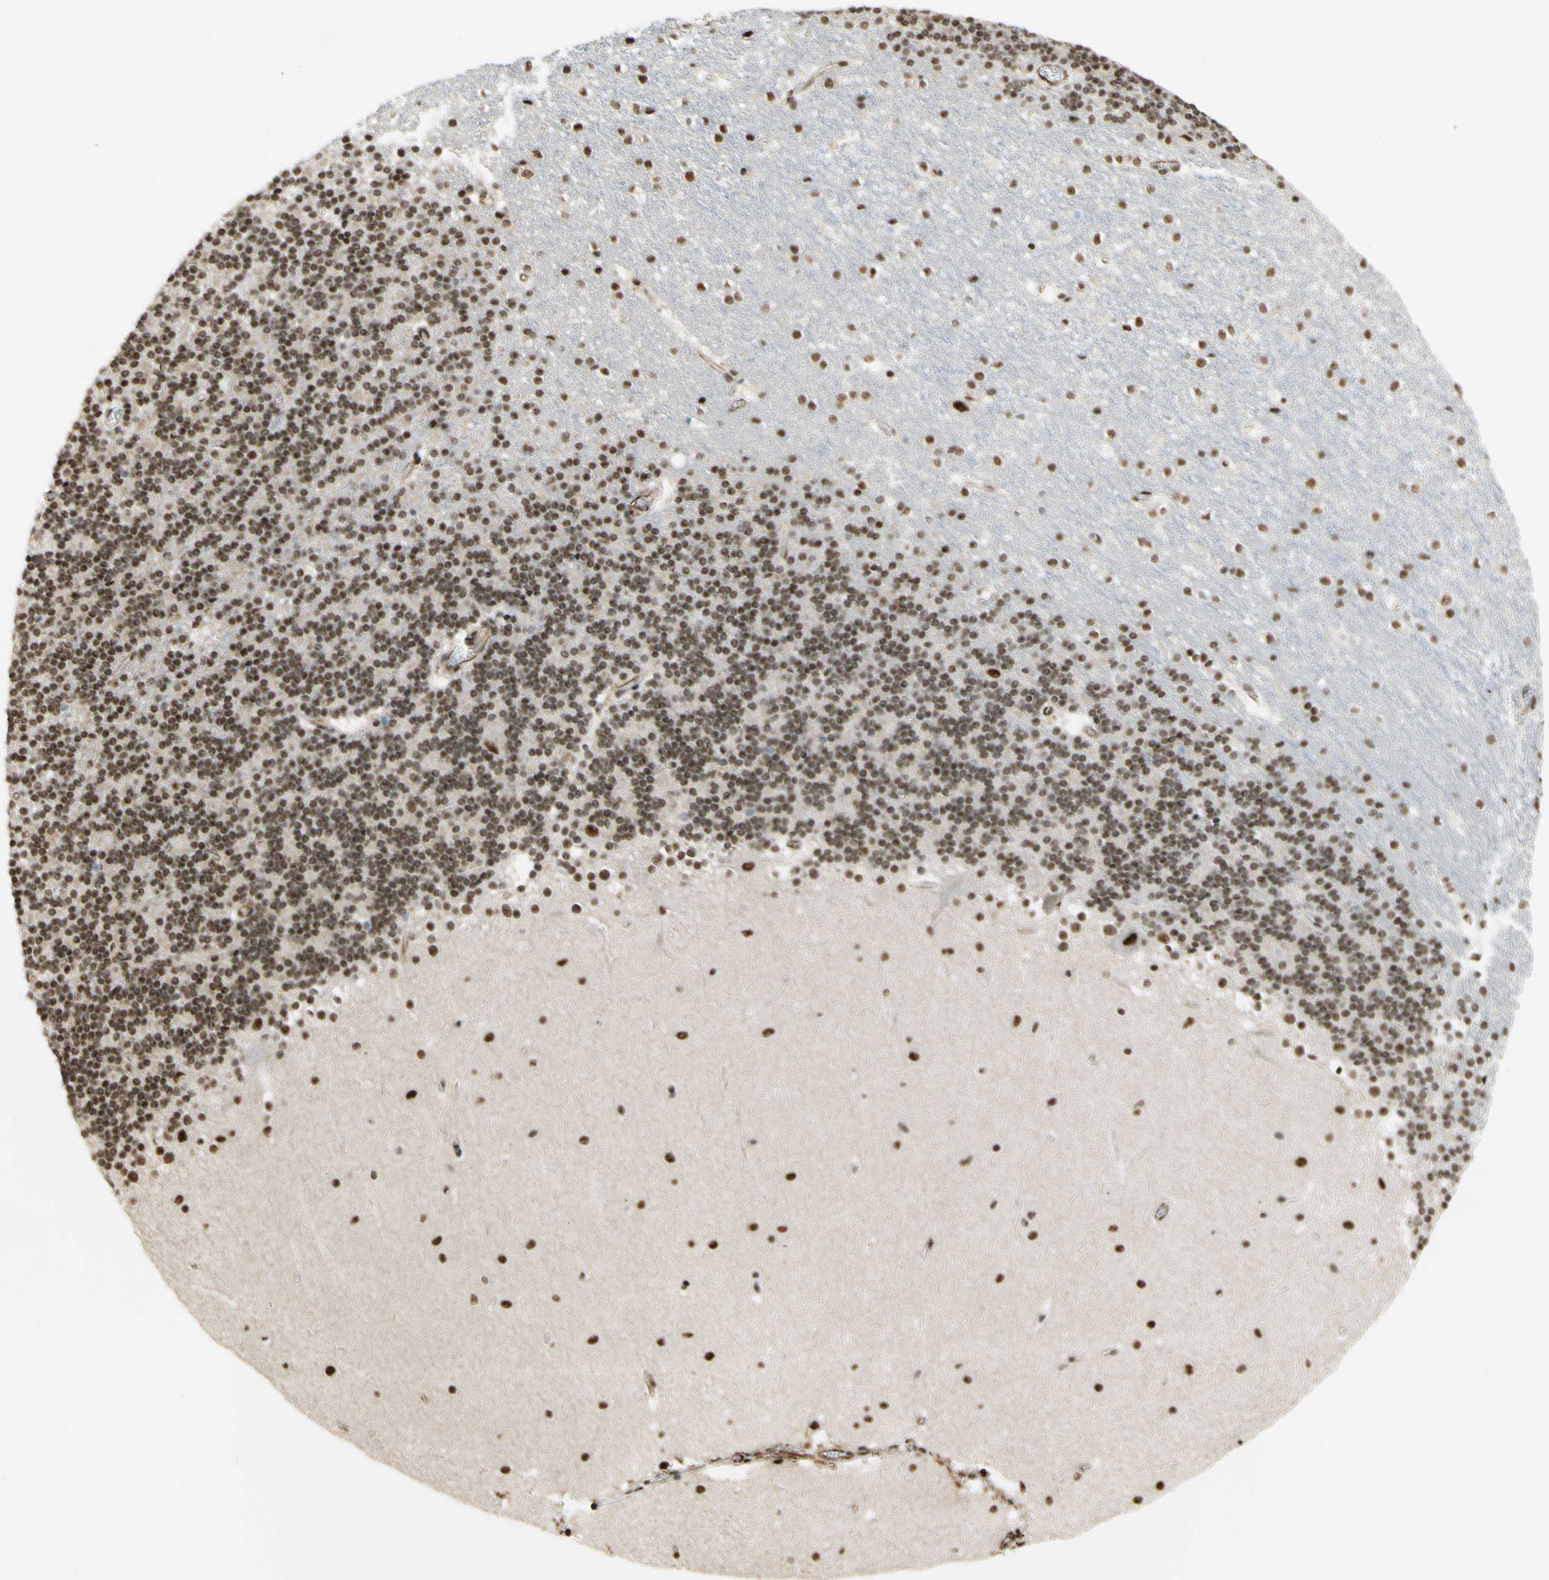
{"staining": {"intensity": "moderate", "quantity": ">75%", "location": "nuclear"}, "tissue": "cerebellum", "cell_type": "Cells in granular layer", "image_type": "normal", "snomed": [{"axis": "morphology", "description": "Normal tissue, NOS"}, {"axis": "topography", "description": "Cerebellum"}], "caption": "Protein staining of normal cerebellum exhibits moderate nuclear expression in about >75% of cells in granular layer. (Stains: DAB (3,3'-diaminobenzidine) in brown, nuclei in blue, Microscopy: brightfield microscopy at high magnification).", "gene": "SAP18", "patient": {"sex": "female", "age": 19}}